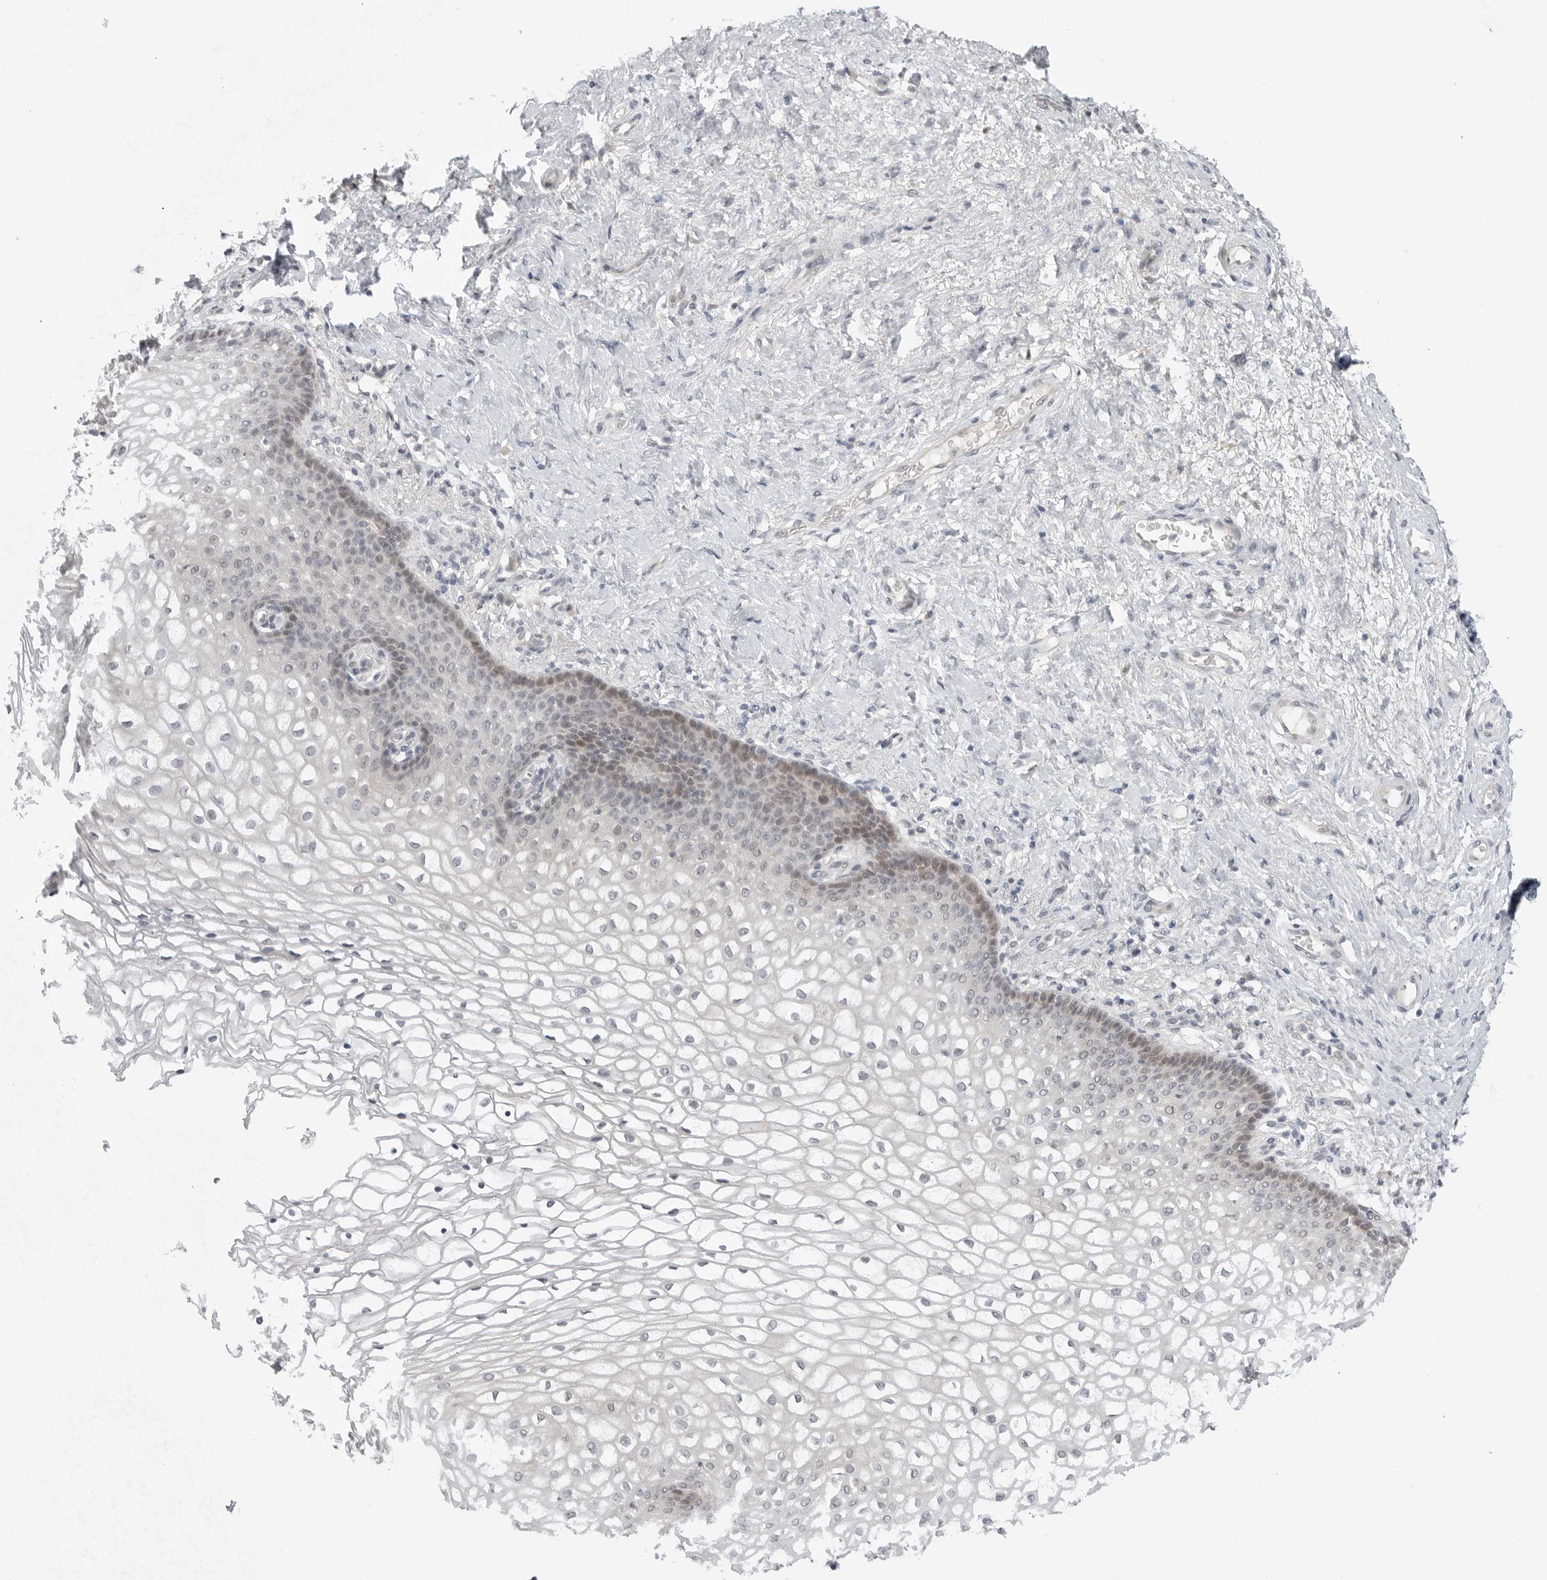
{"staining": {"intensity": "weak", "quantity": "<25%", "location": "cytoplasmic/membranous,nuclear"}, "tissue": "vagina", "cell_type": "Squamous epithelial cells", "image_type": "normal", "snomed": [{"axis": "morphology", "description": "Normal tissue, NOS"}, {"axis": "topography", "description": "Vagina"}], "caption": "High power microscopy histopathology image of an IHC photomicrograph of unremarkable vagina, revealing no significant positivity in squamous epithelial cells.", "gene": "CTIF", "patient": {"sex": "female", "age": 60}}